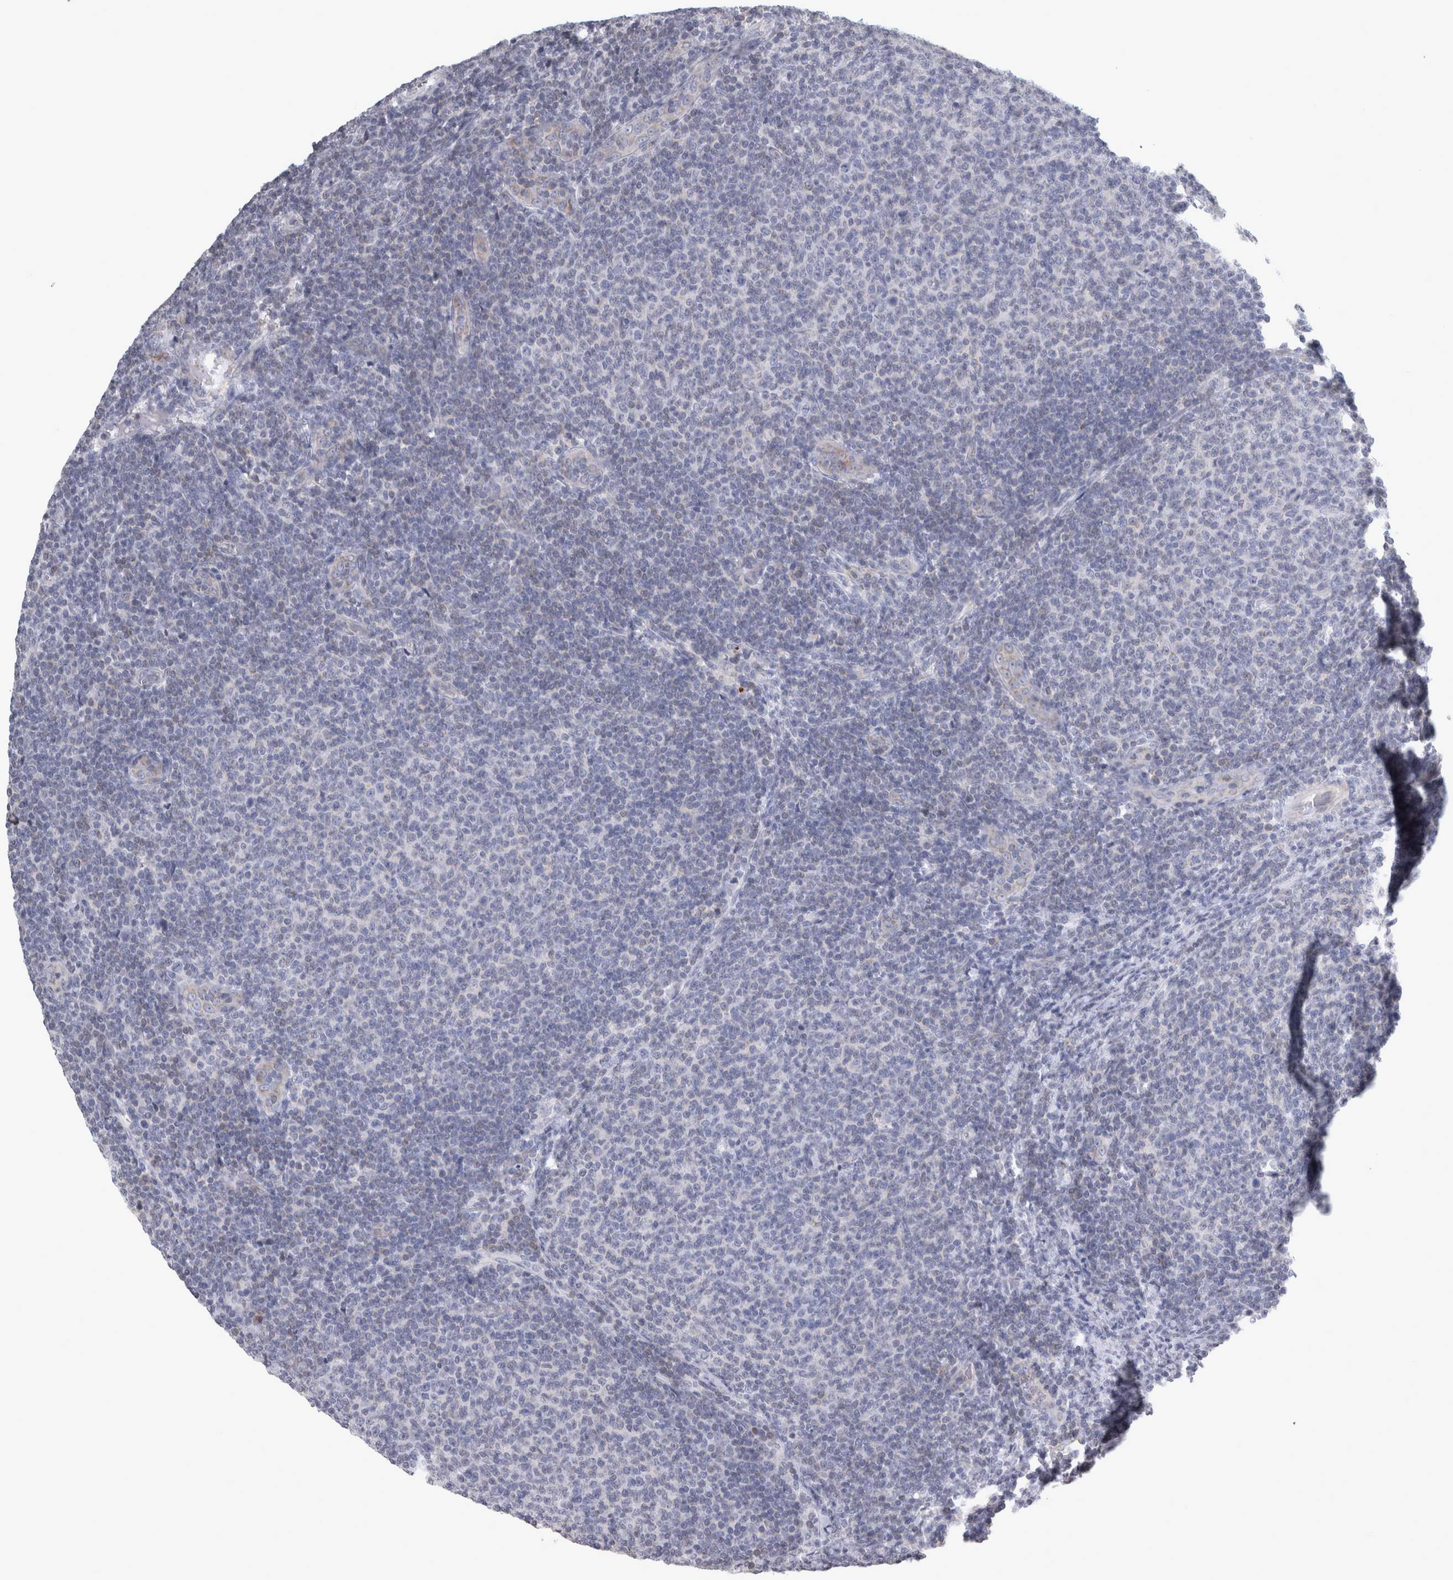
{"staining": {"intensity": "negative", "quantity": "none", "location": "none"}, "tissue": "lymphoma", "cell_type": "Tumor cells", "image_type": "cancer", "snomed": [{"axis": "morphology", "description": "Malignant lymphoma, non-Hodgkin's type, Low grade"}, {"axis": "topography", "description": "Lymph node"}], "caption": "An immunohistochemistry photomicrograph of lymphoma is shown. There is no staining in tumor cells of lymphoma.", "gene": "TCAP", "patient": {"sex": "male", "age": 66}}